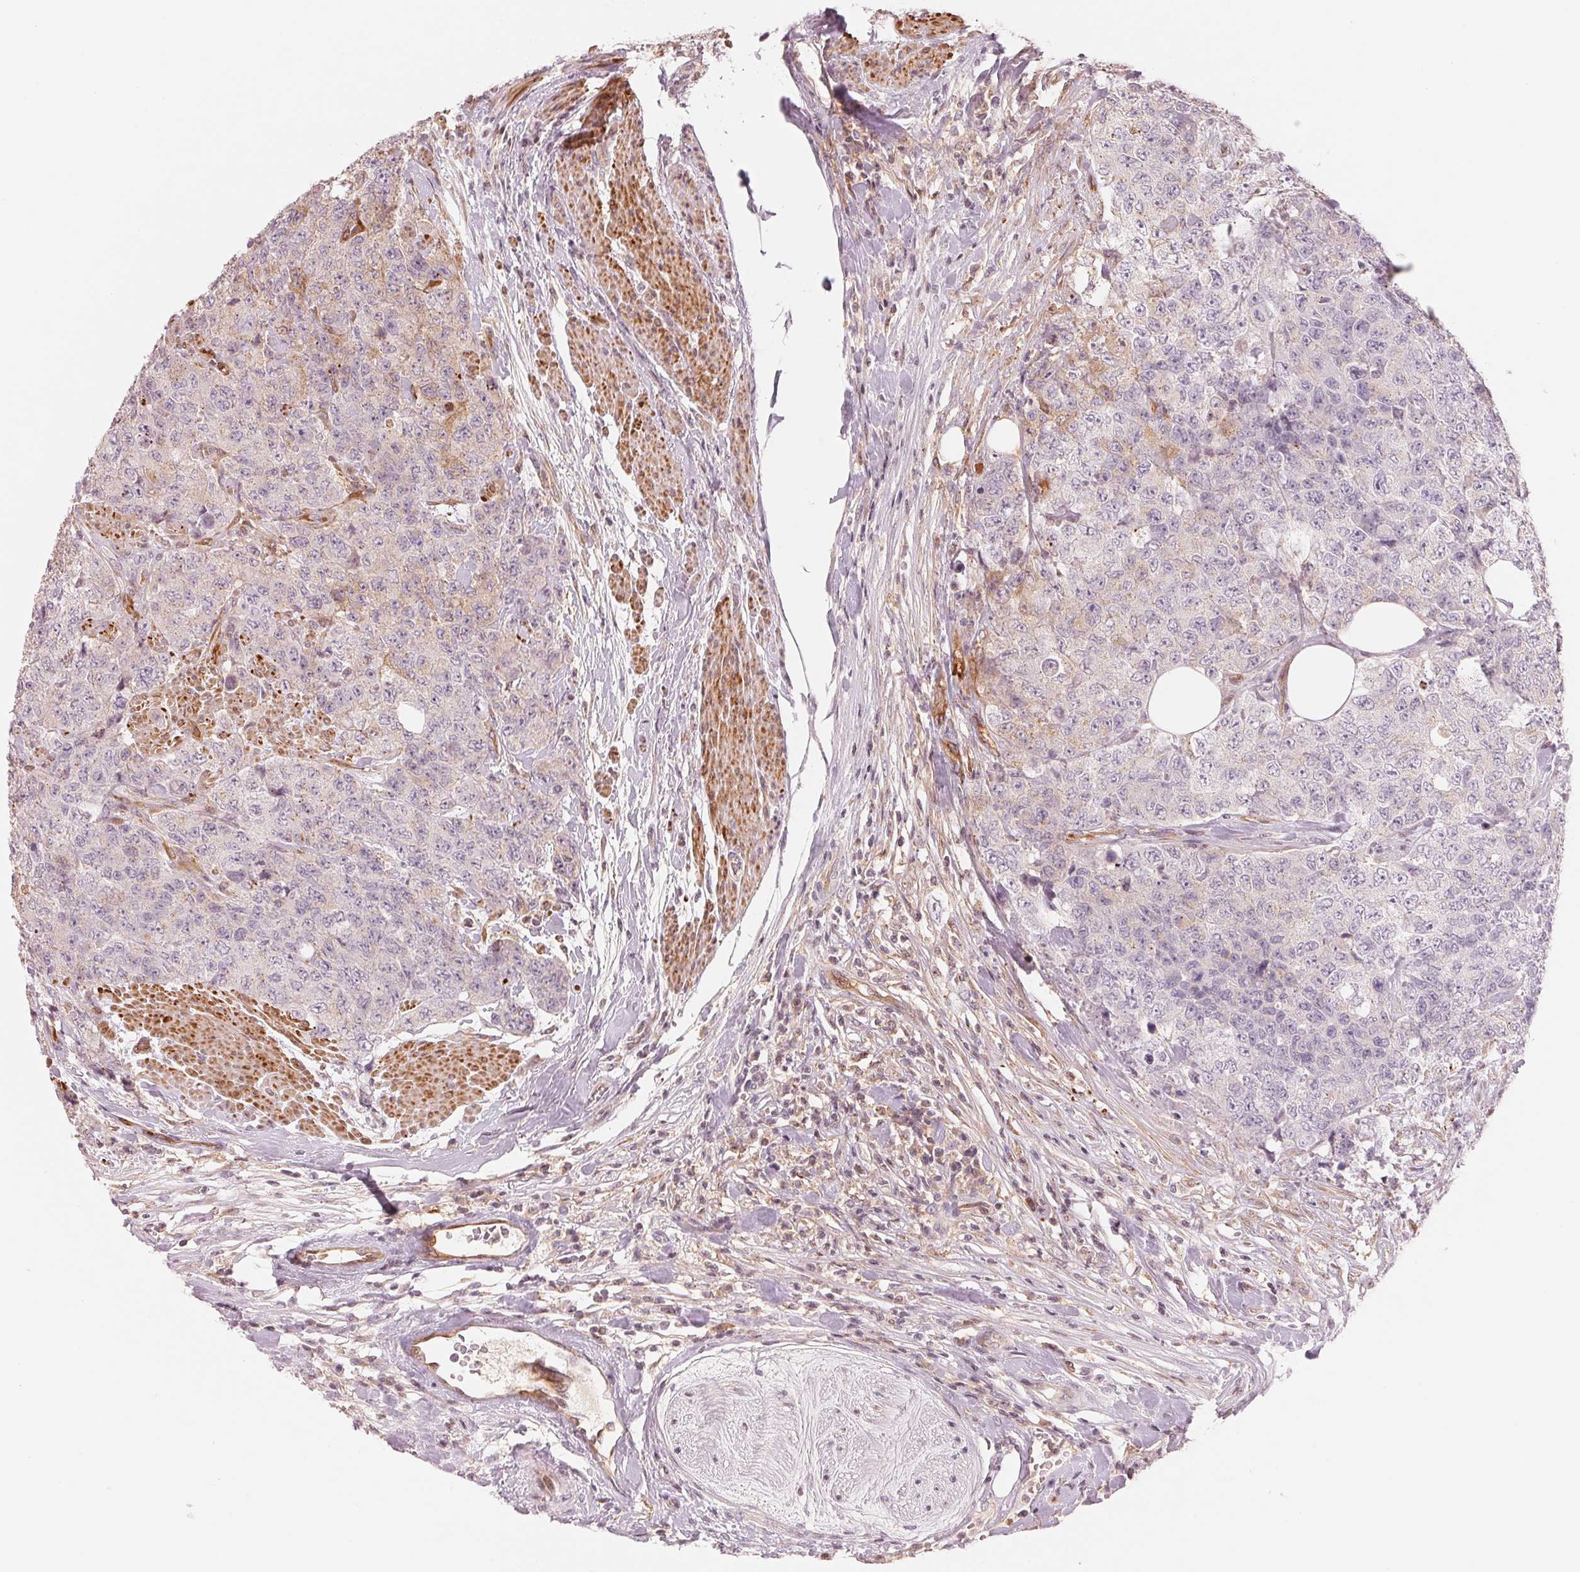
{"staining": {"intensity": "moderate", "quantity": "<25%", "location": "cytoplasmic/membranous"}, "tissue": "urothelial cancer", "cell_type": "Tumor cells", "image_type": "cancer", "snomed": [{"axis": "morphology", "description": "Urothelial carcinoma, High grade"}, {"axis": "topography", "description": "Urinary bladder"}], "caption": "This is a photomicrograph of IHC staining of urothelial cancer, which shows moderate expression in the cytoplasmic/membranous of tumor cells.", "gene": "SLC17A4", "patient": {"sex": "female", "age": 78}}